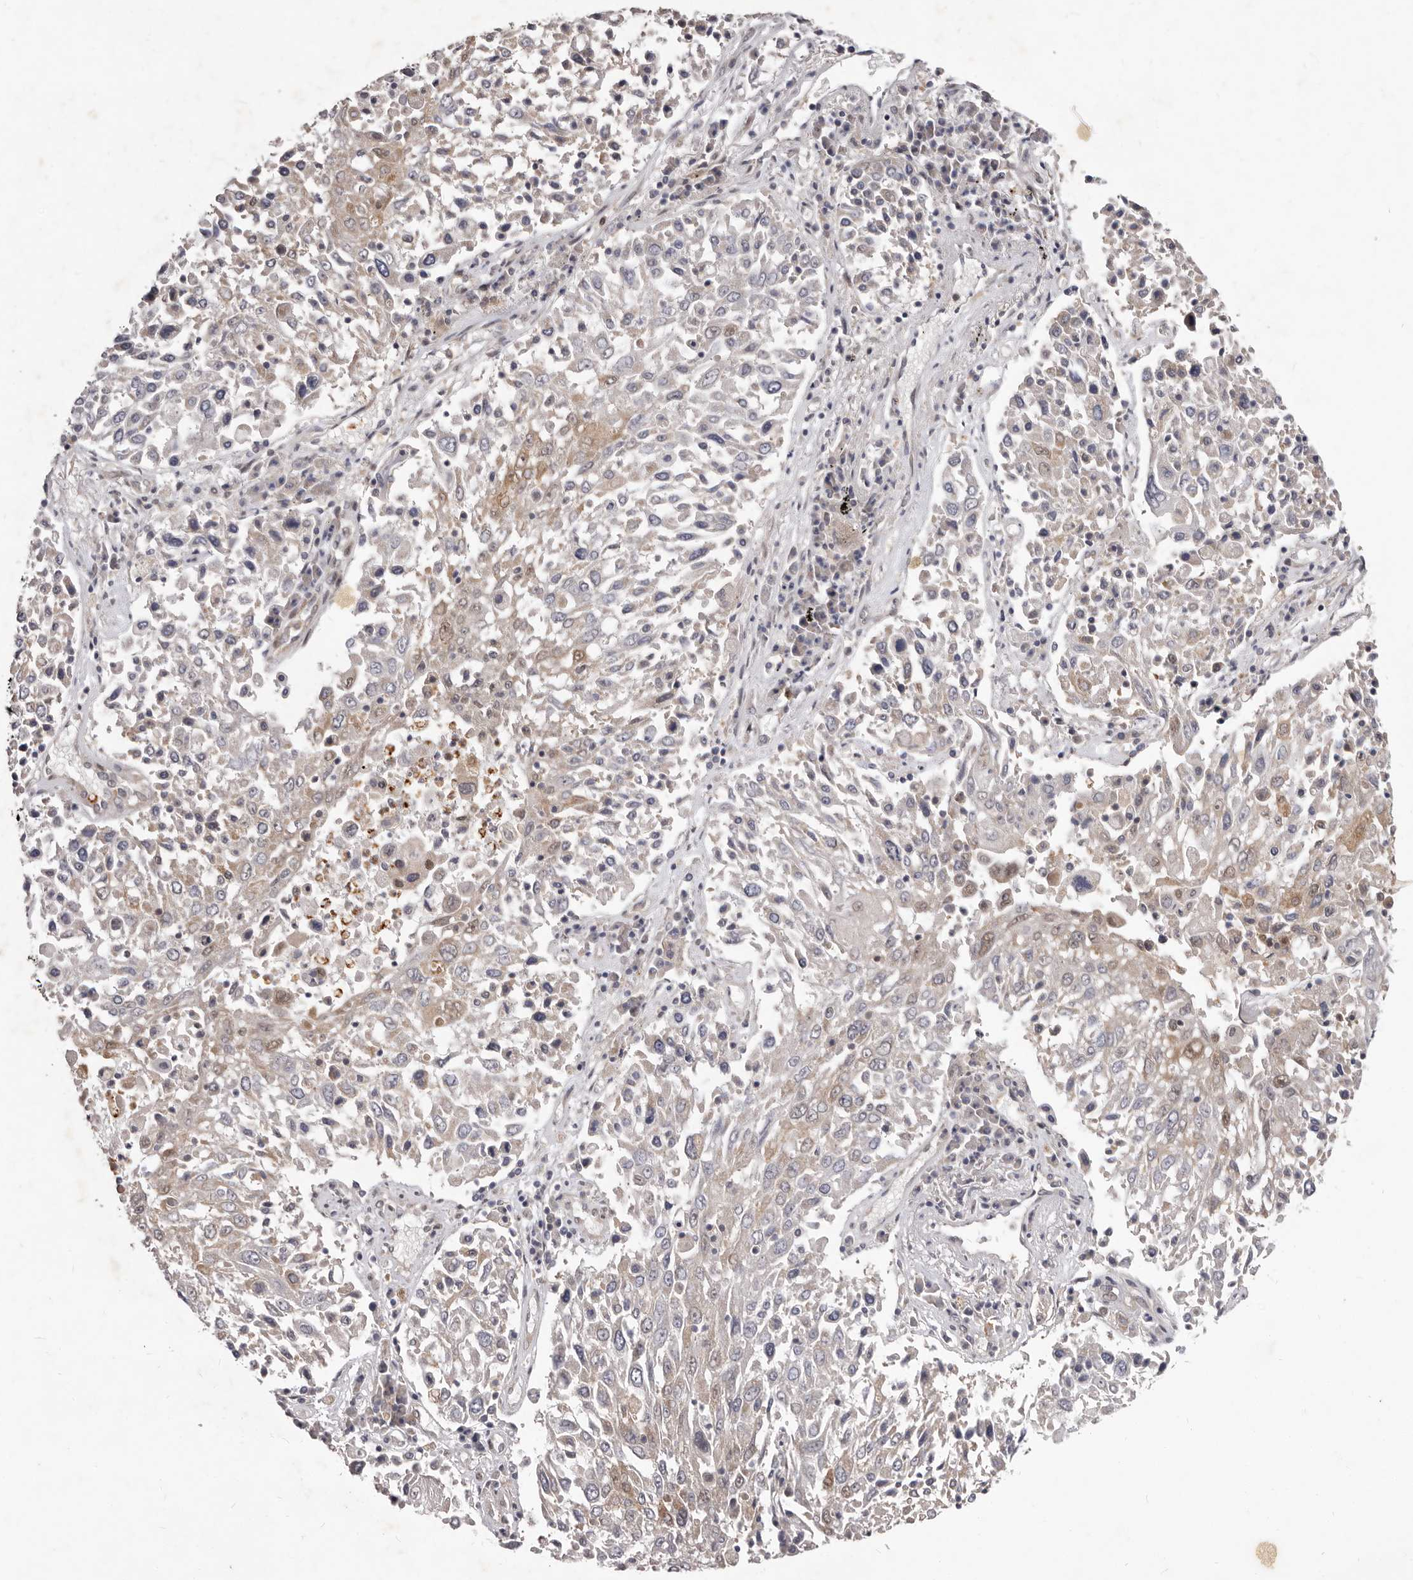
{"staining": {"intensity": "weak", "quantity": "<25%", "location": "cytoplasmic/membranous,nuclear"}, "tissue": "lung cancer", "cell_type": "Tumor cells", "image_type": "cancer", "snomed": [{"axis": "morphology", "description": "Squamous cell carcinoma, NOS"}, {"axis": "topography", "description": "Lung"}], "caption": "Lung cancer stained for a protein using immunohistochemistry (IHC) shows no staining tumor cells.", "gene": "ACLY", "patient": {"sex": "male", "age": 65}}